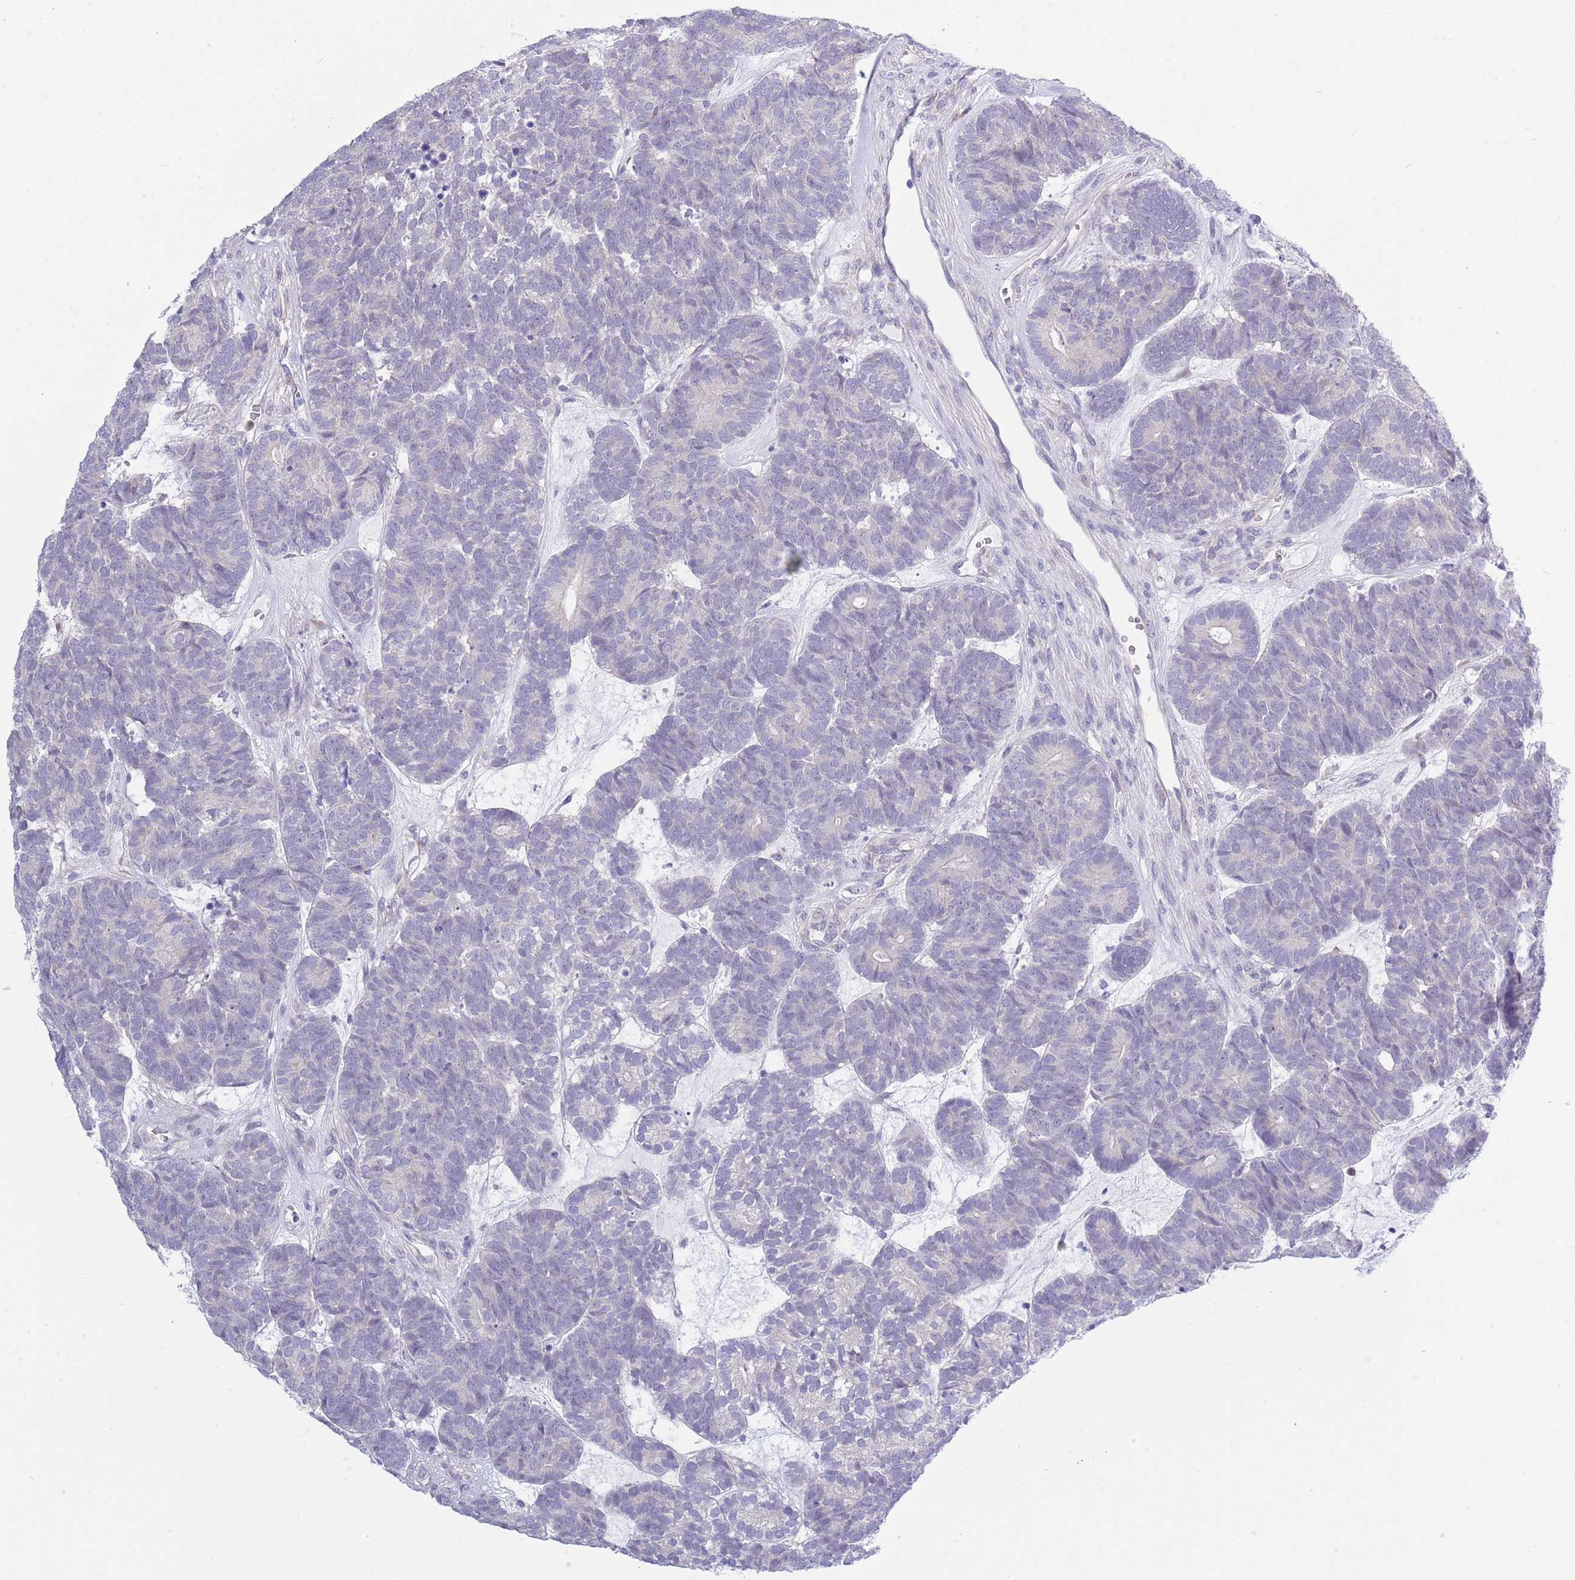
{"staining": {"intensity": "negative", "quantity": "none", "location": "none"}, "tissue": "head and neck cancer", "cell_type": "Tumor cells", "image_type": "cancer", "snomed": [{"axis": "morphology", "description": "Adenocarcinoma, NOS"}, {"axis": "topography", "description": "Head-Neck"}], "caption": "This is an immunohistochemistry (IHC) photomicrograph of human adenocarcinoma (head and neck). There is no expression in tumor cells.", "gene": "ZFP2", "patient": {"sex": "female", "age": 81}}